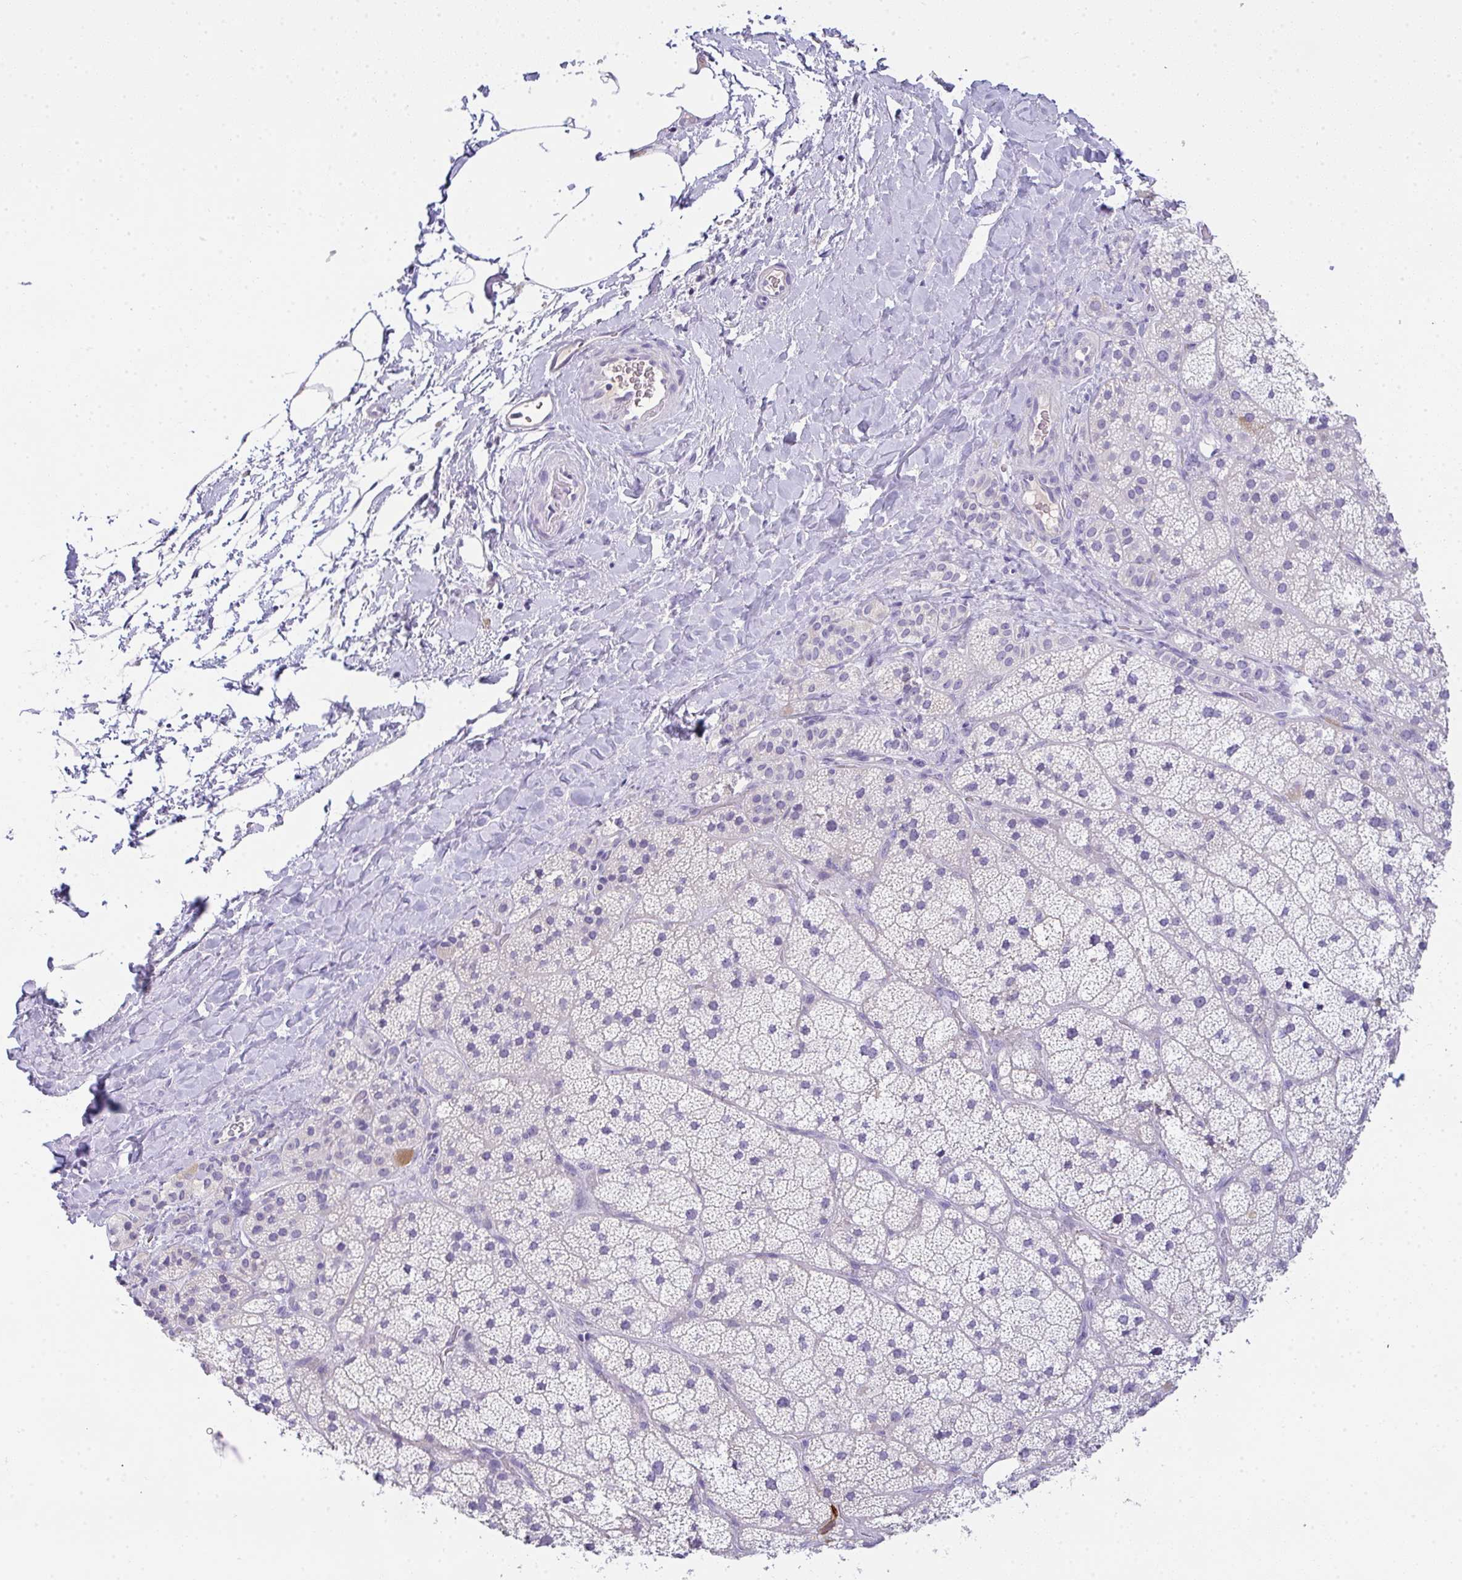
{"staining": {"intensity": "weak", "quantity": "<25%", "location": "cytoplasmic/membranous"}, "tissue": "adrenal gland", "cell_type": "Glandular cells", "image_type": "normal", "snomed": [{"axis": "morphology", "description": "Normal tissue, NOS"}, {"axis": "topography", "description": "Adrenal gland"}], "caption": "Histopathology image shows no protein staining in glandular cells of unremarkable adrenal gland. (DAB immunohistochemistry (IHC), high magnification).", "gene": "COX7B", "patient": {"sex": "male", "age": 57}}